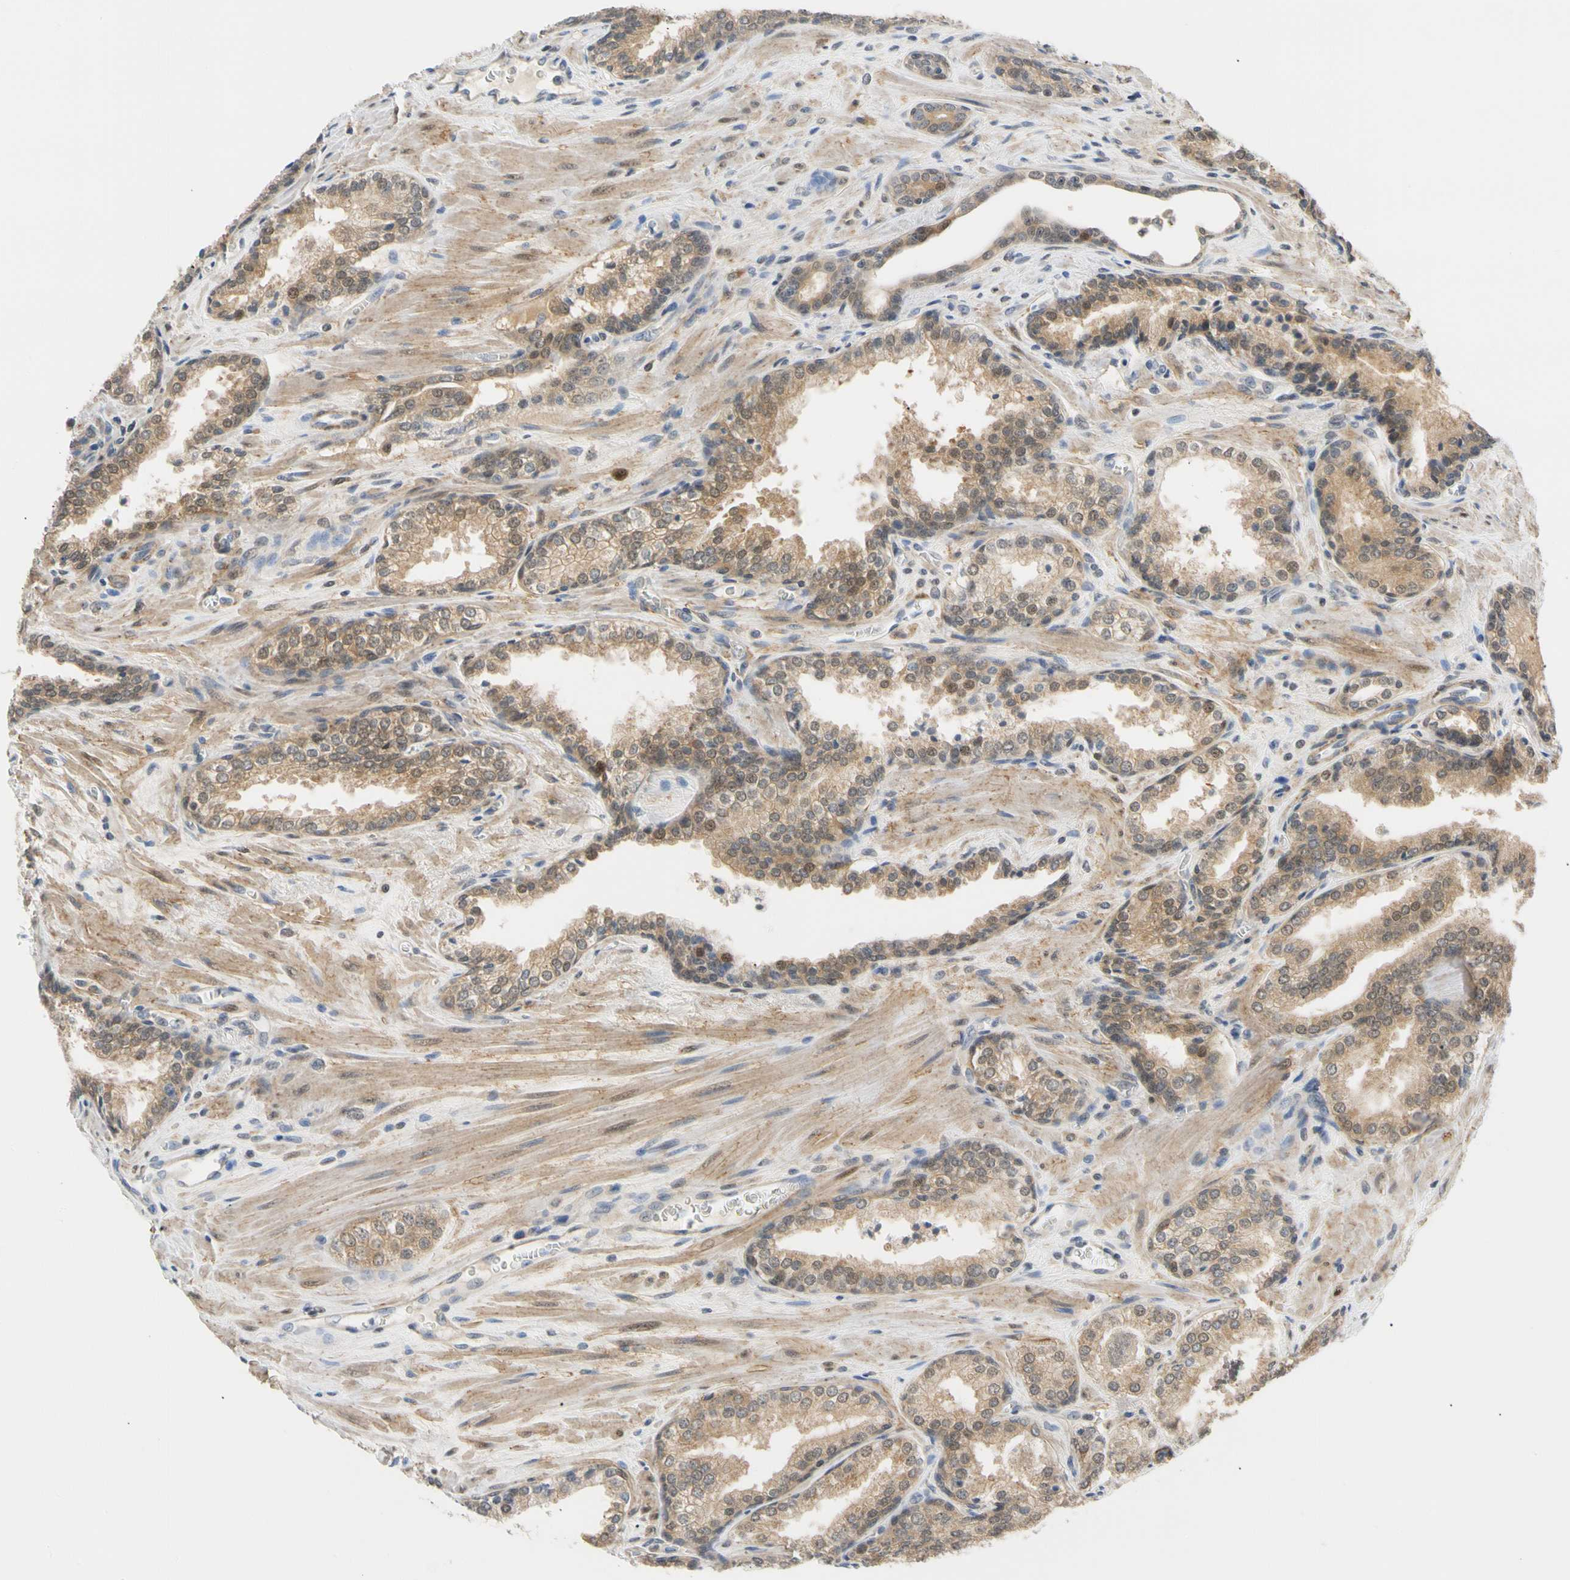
{"staining": {"intensity": "moderate", "quantity": ">75%", "location": "cytoplasmic/membranous,nuclear"}, "tissue": "prostate cancer", "cell_type": "Tumor cells", "image_type": "cancer", "snomed": [{"axis": "morphology", "description": "Adenocarcinoma, Low grade"}, {"axis": "topography", "description": "Prostate"}], "caption": "This is a photomicrograph of immunohistochemistry (IHC) staining of prostate cancer (low-grade adenocarcinoma), which shows moderate expression in the cytoplasmic/membranous and nuclear of tumor cells.", "gene": "SEC23B", "patient": {"sex": "male", "age": 60}}